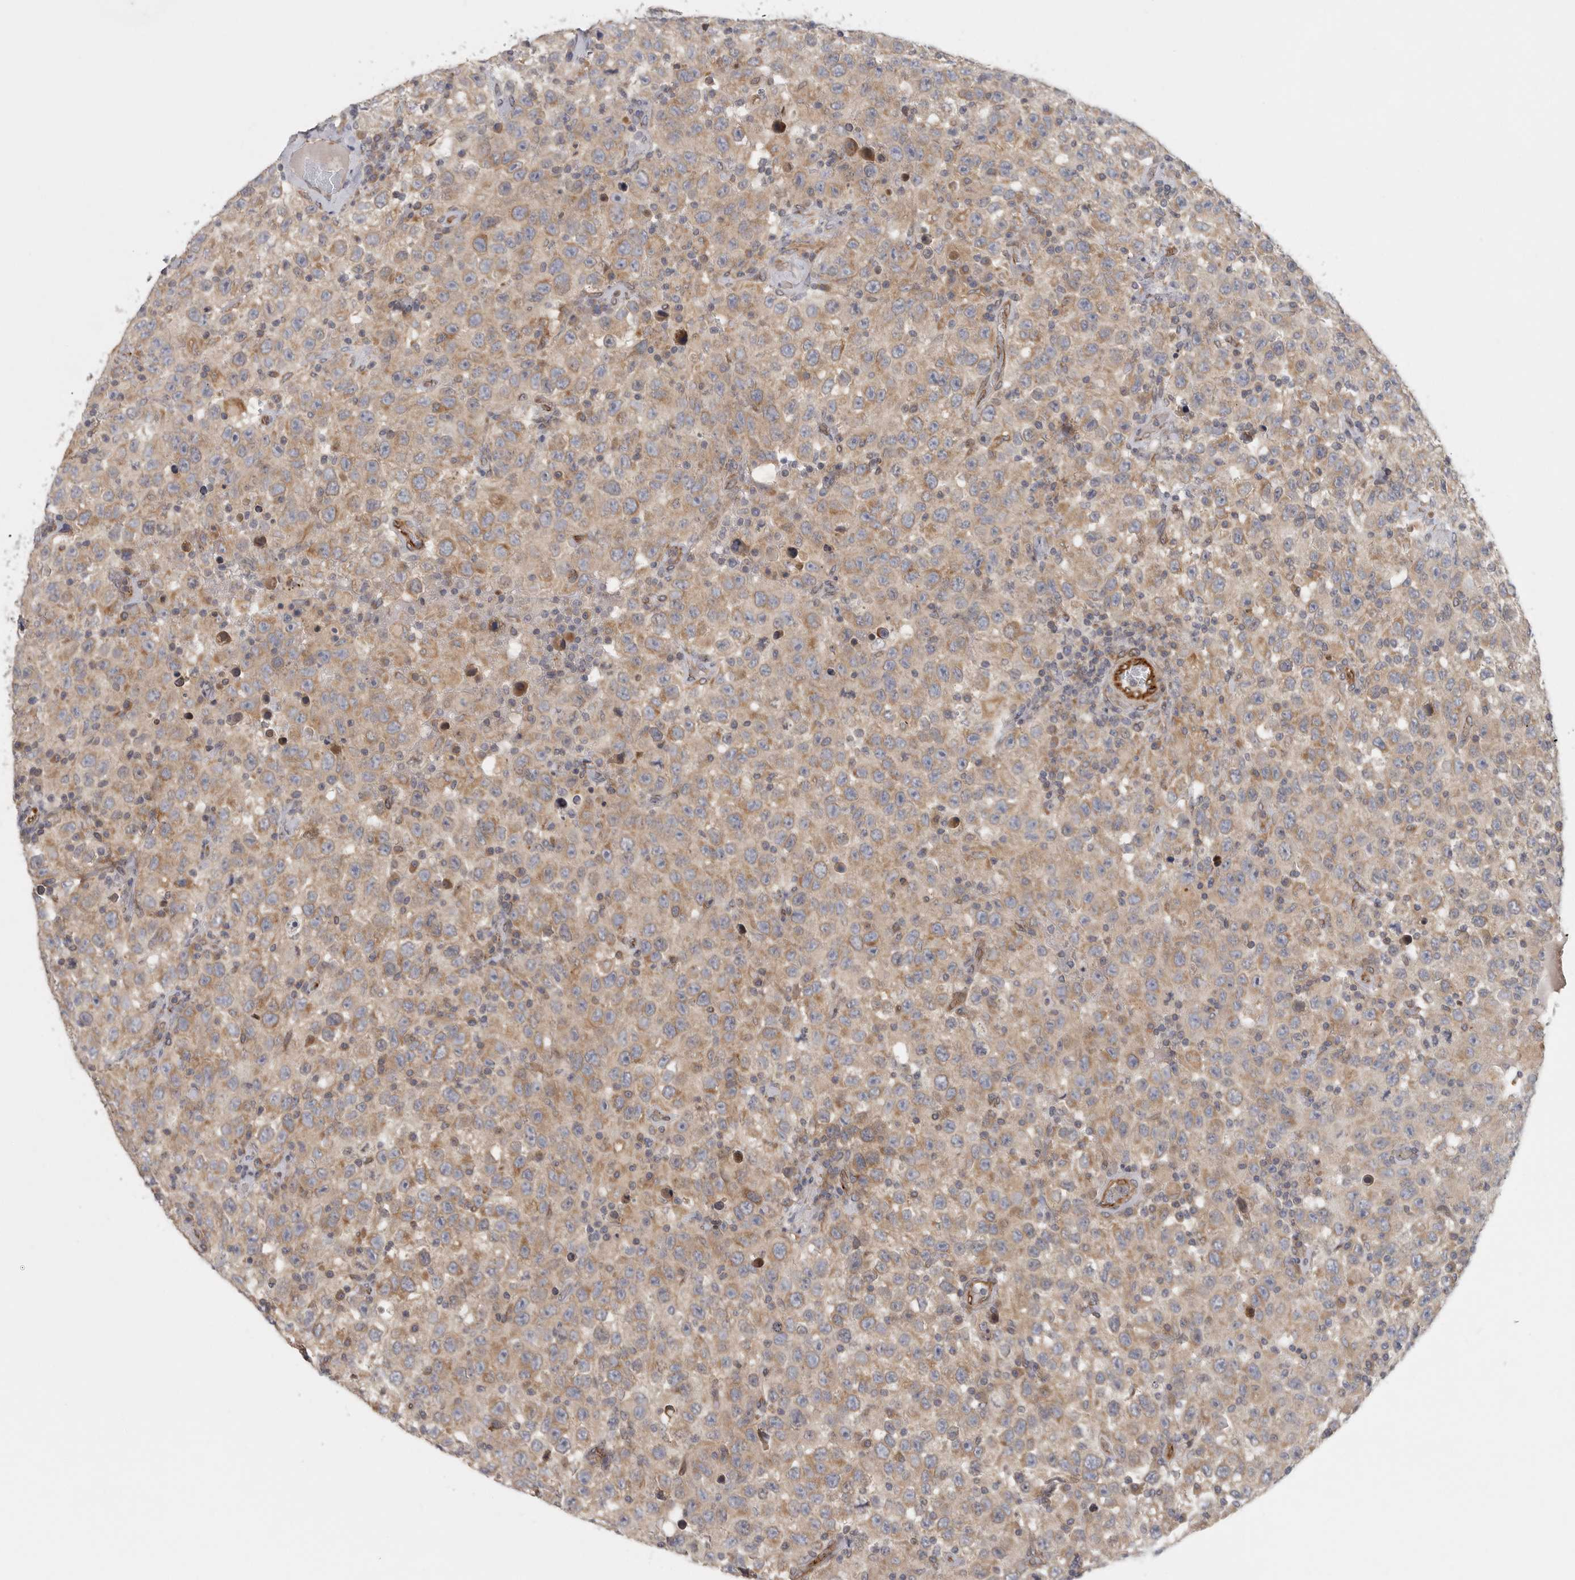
{"staining": {"intensity": "moderate", "quantity": ">75%", "location": "cytoplasmic/membranous"}, "tissue": "testis cancer", "cell_type": "Tumor cells", "image_type": "cancer", "snomed": [{"axis": "morphology", "description": "Seminoma, NOS"}, {"axis": "topography", "description": "Testis"}], "caption": "Protein expression analysis of human seminoma (testis) reveals moderate cytoplasmic/membranous expression in approximately >75% of tumor cells. (IHC, brightfield microscopy, high magnification).", "gene": "BCAP29", "patient": {"sex": "male", "age": 41}}